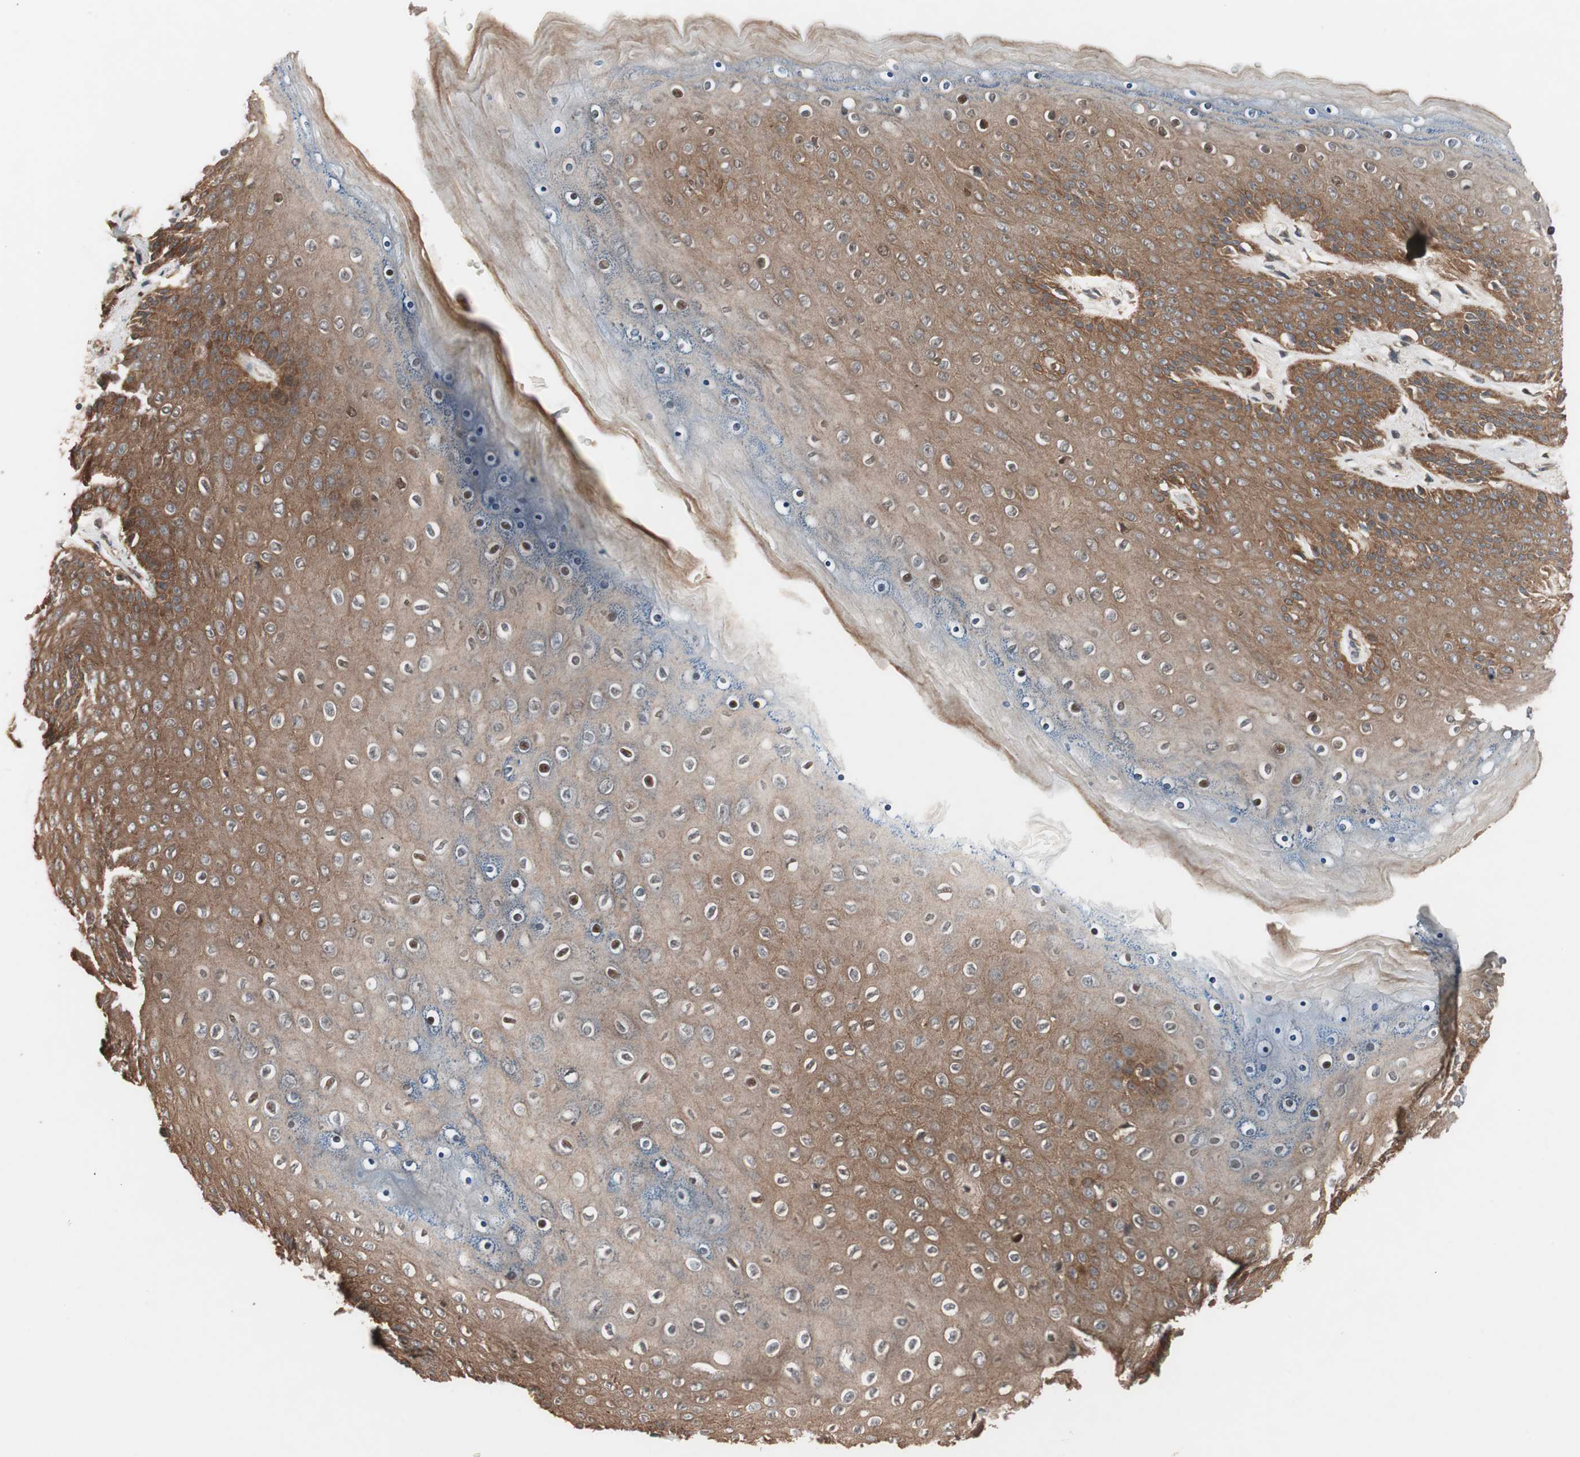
{"staining": {"intensity": "moderate", "quantity": ">75%", "location": "cytoplasmic/membranous,nuclear"}, "tissue": "skin", "cell_type": "Epidermal cells", "image_type": "normal", "snomed": [{"axis": "morphology", "description": "Normal tissue, NOS"}, {"axis": "topography", "description": "Anal"}], "caption": "Protein expression analysis of benign skin shows moderate cytoplasmic/membranous,nuclear staining in about >75% of epidermal cells. (Stains: DAB in brown, nuclei in blue, Microscopy: brightfield microscopy at high magnification).", "gene": "NF2", "patient": {"sex": "female", "age": 46}}